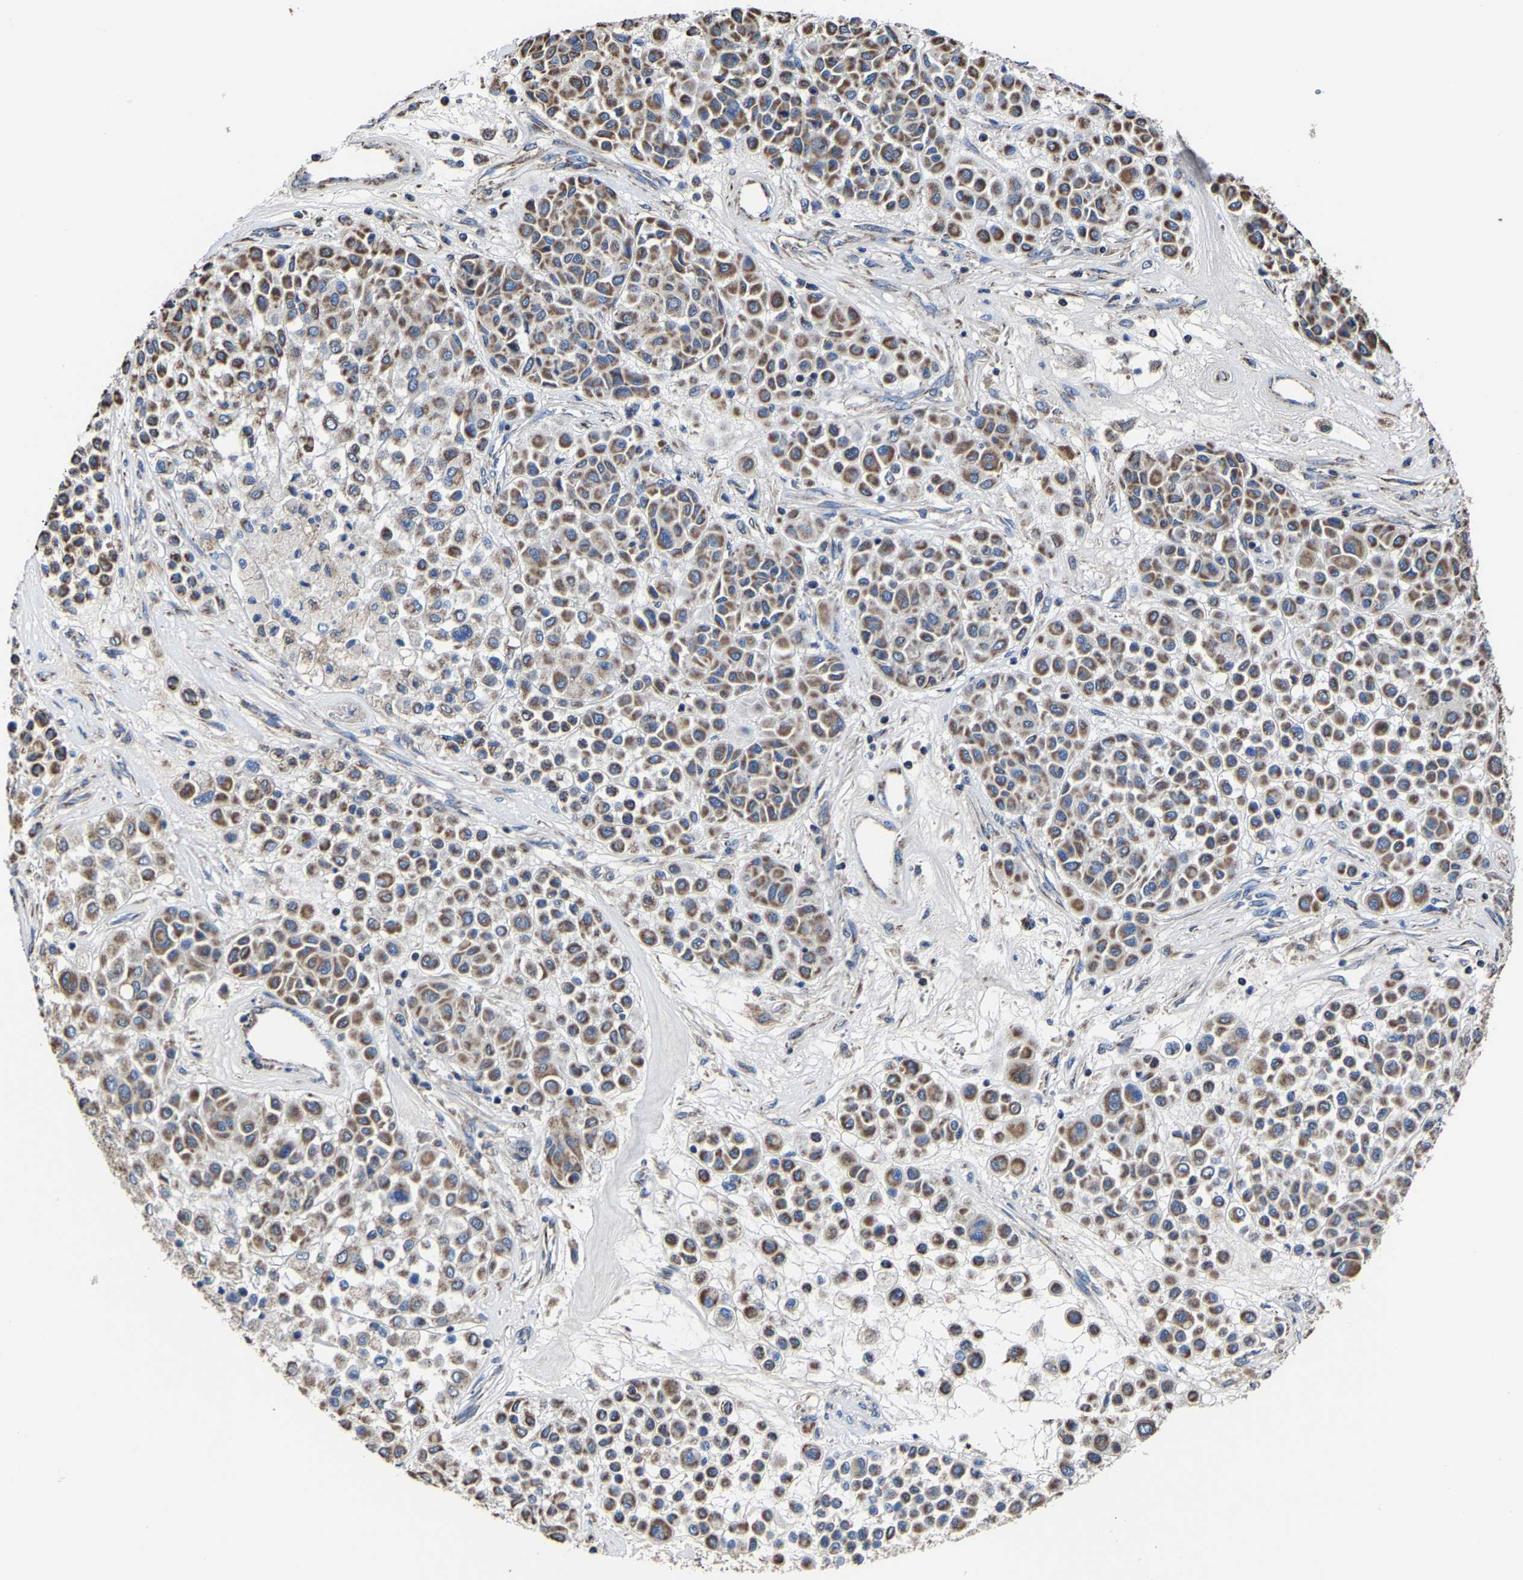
{"staining": {"intensity": "moderate", "quantity": ">75%", "location": "cytoplasmic/membranous"}, "tissue": "melanoma", "cell_type": "Tumor cells", "image_type": "cancer", "snomed": [{"axis": "morphology", "description": "Malignant melanoma, Metastatic site"}, {"axis": "topography", "description": "Soft tissue"}], "caption": "Protein expression analysis of human melanoma reveals moderate cytoplasmic/membranous positivity in approximately >75% of tumor cells.", "gene": "ZCCHC7", "patient": {"sex": "male", "age": 41}}